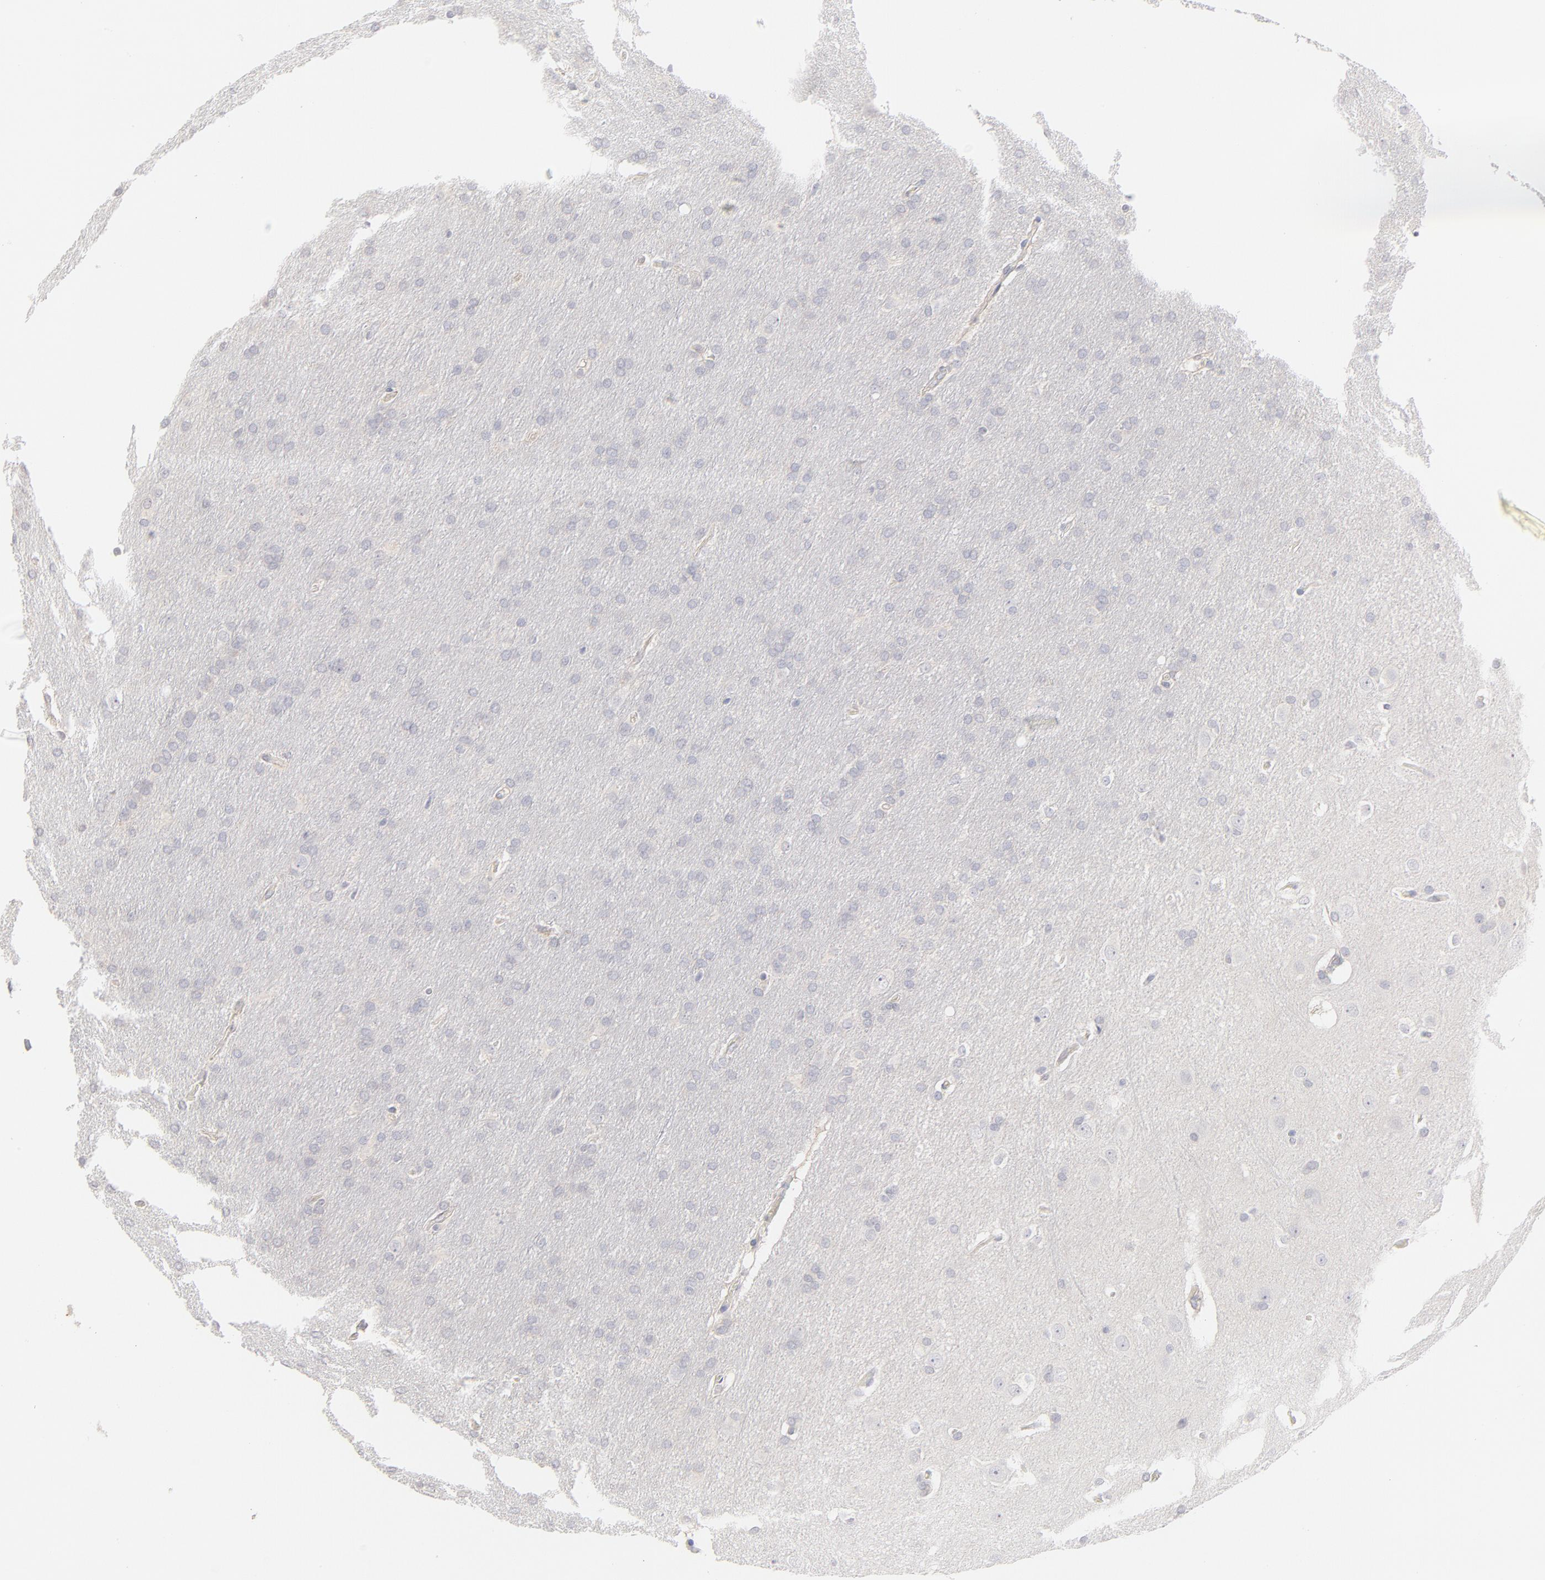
{"staining": {"intensity": "negative", "quantity": "none", "location": "none"}, "tissue": "glioma", "cell_type": "Tumor cells", "image_type": "cancer", "snomed": [{"axis": "morphology", "description": "Glioma, malignant, Low grade"}, {"axis": "topography", "description": "Brain"}], "caption": "This is an IHC image of human glioma. There is no staining in tumor cells.", "gene": "ELF3", "patient": {"sex": "female", "age": 32}}